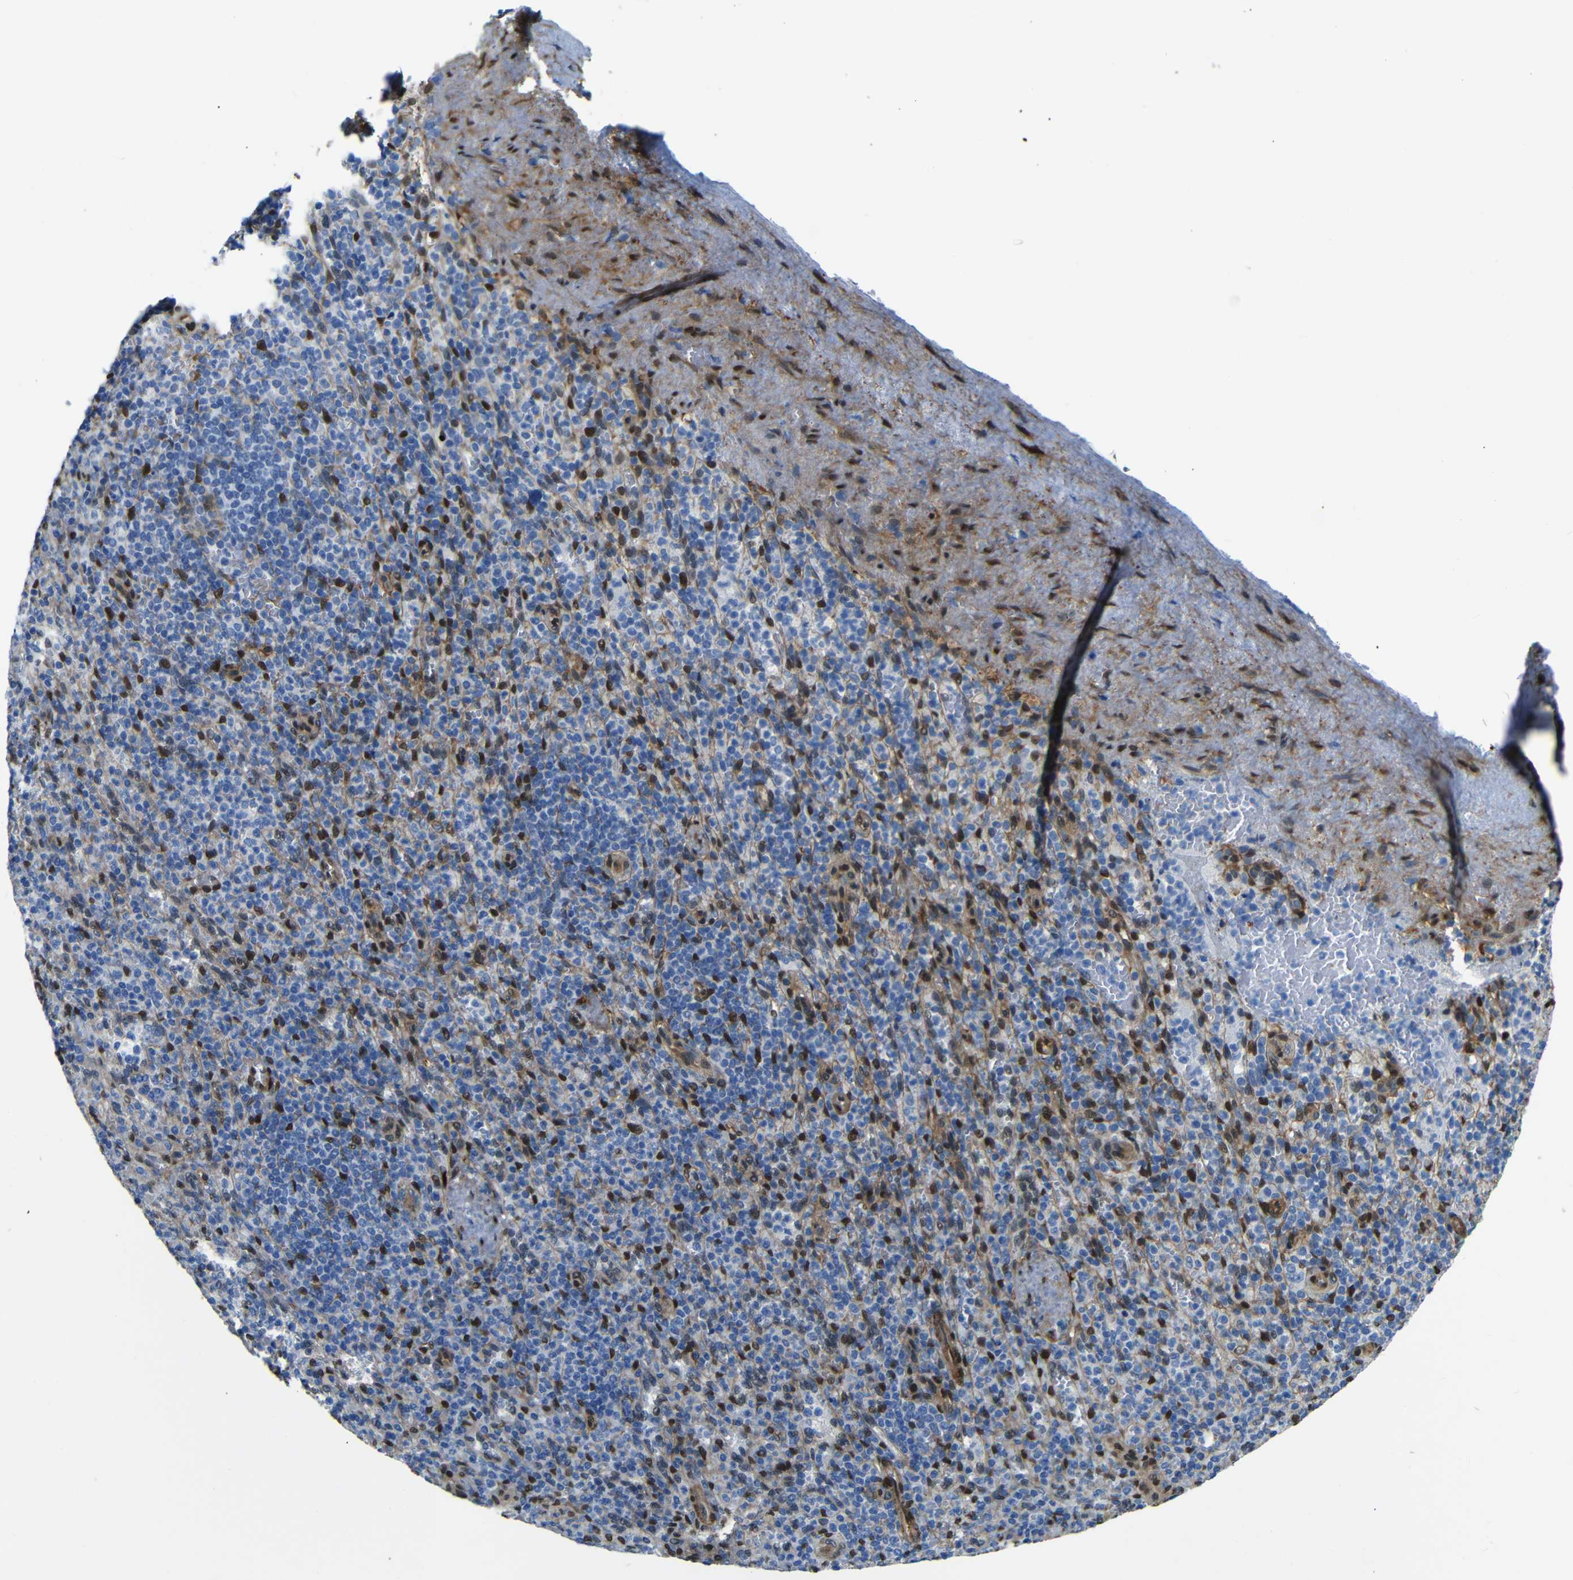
{"staining": {"intensity": "strong", "quantity": "25%-75%", "location": "nuclear"}, "tissue": "spleen", "cell_type": "Cells in red pulp", "image_type": "normal", "snomed": [{"axis": "morphology", "description": "Normal tissue, NOS"}, {"axis": "topography", "description": "Spleen"}], "caption": "Immunohistochemical staining of unremarkable human spleen exhibits high levels of strong nuclear staining in approximately 25%-75% of cells in red pulp.", "gene": "YAP1", "patient": {"sex": "female", "age": 74}}